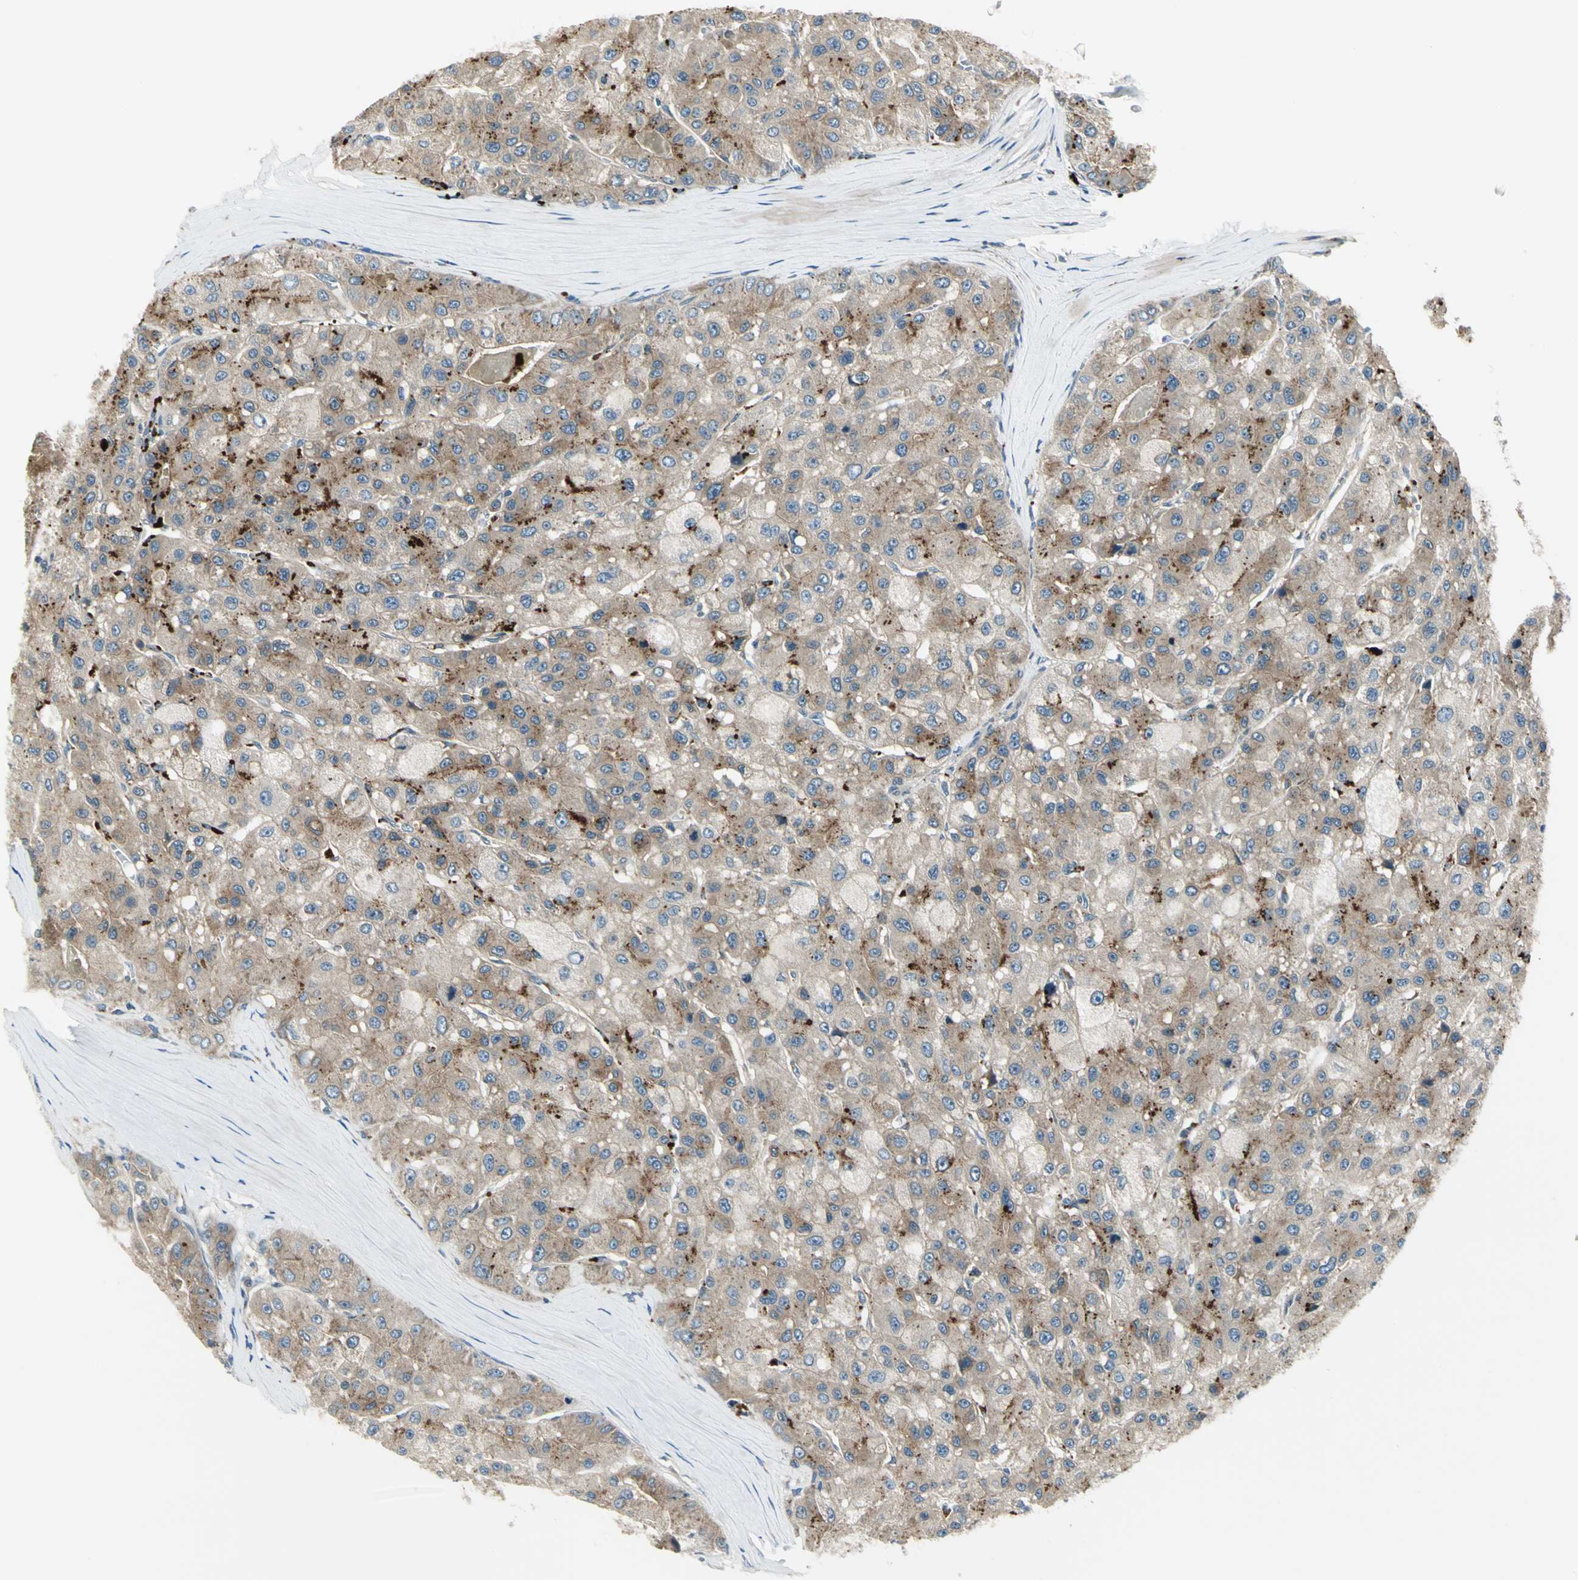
{"staining": {"intensity": "moderate", "quantity": ">75%", "location": "cytoplasmic/membranous"}, "tissue": "liver cancer", "cell_type": "Tumor cells", "image_type": "cancer", "snomed": [{"axis": "morphology", "description": "Carcinoma, Hepatocellular, NOS"}, {"axis": "topography", "description": "Liver"}], "caption": "An image of human liver cancer (hepatocellular carcinoma) stained for a protein exhibits moderate cytoplasmic/membranous brown staining in tumor cells.", "gene": "PRKAA1", "patient": {"sex": "male", "age": 80}}